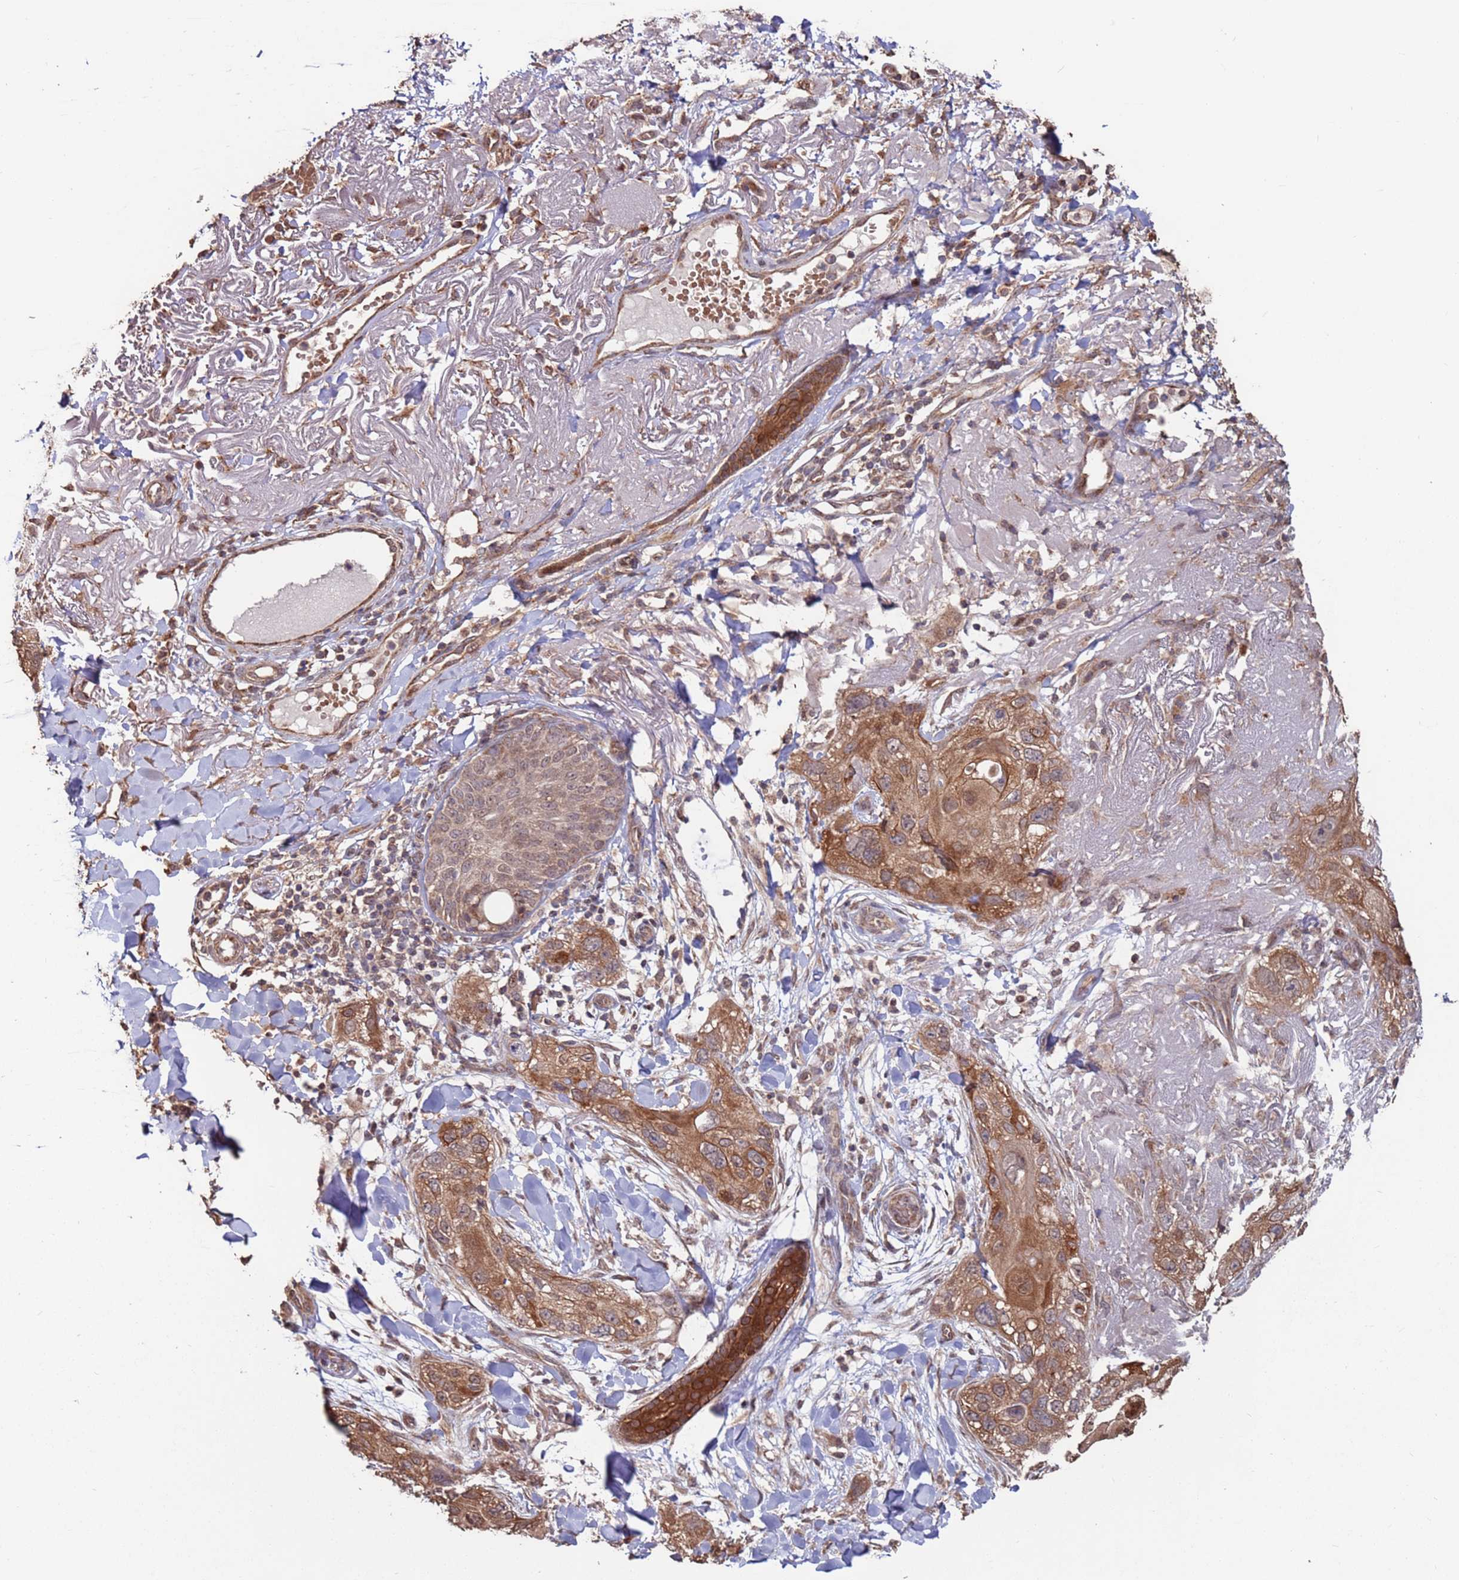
{"staining": {"intensity": "moderate", "quantity": ">75%", "location": "cytoplasmic/membranous,nuclear"}, "tissue": "skin cancer", "cell_type": "Tumor cells", "image_type": "cancer", "snomed": [{"axis": "morphology", "description": "Normal tissue, NOS"}, {"axis": "morphology", "description": "Squamous cell carcinoma, NOS"}, {"axis": "topography", "description": "Skin"}], "caption": "Immunohistochemical staining of squamous cell carcinoma (skin) shows medium levels of moderate cytoplasmic/membranous and nuclear protein expression in about >75% of tumor cells.", "gene": "PRR7", "patient": {"sex": "male", "age": 72}}